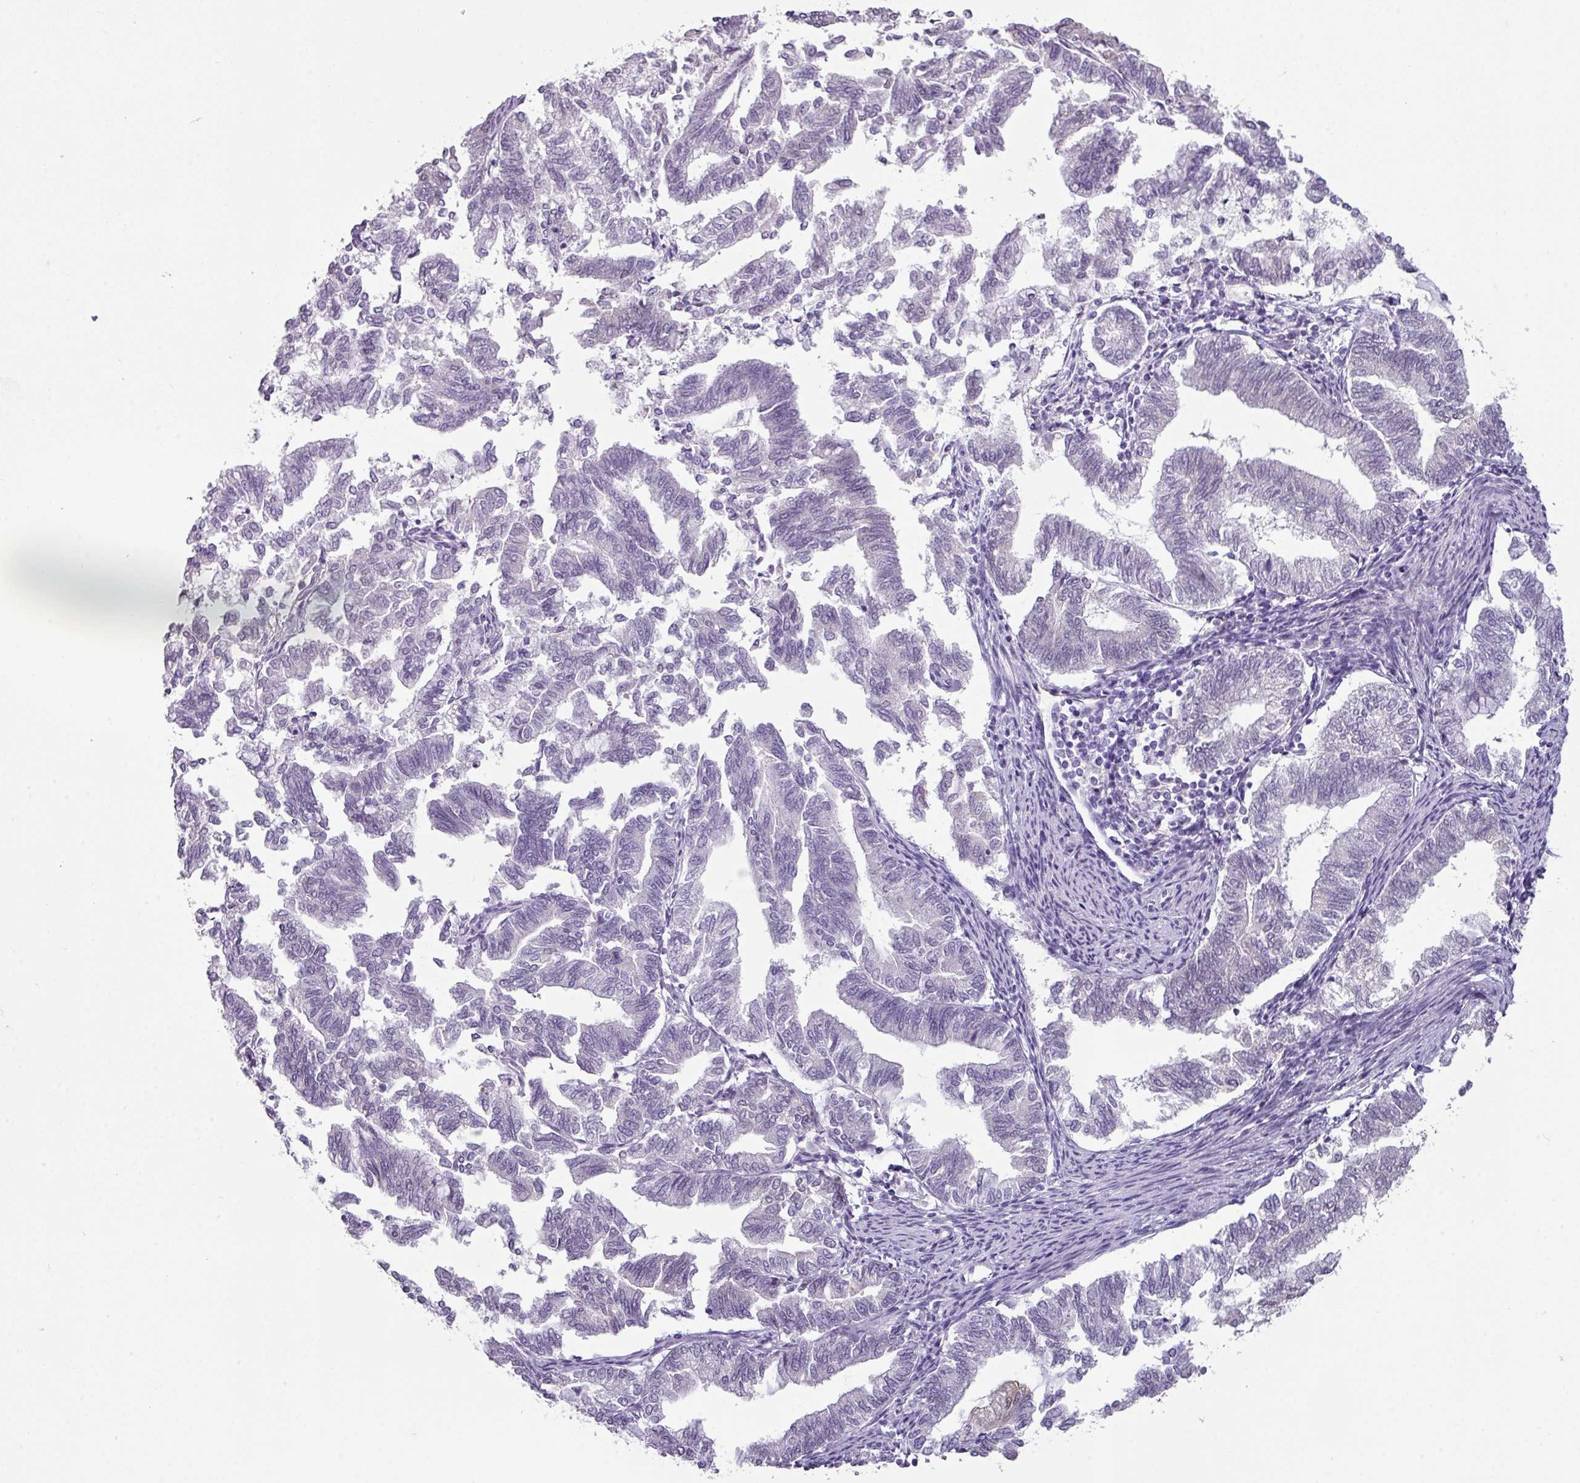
{"staining": {"intensity": "negative", "quantity": "none", "location": "none"}, "tissue": "endometrial cancer", "cell_type": "Tumor cells", "image_type": "cancer", "snomed": [{"axis": "morphology", "description": "Adenocarcinoma, NOS"}, {"axis": "topography", "description": "Endometrium"}], "caption": "Immunohistochemical staining of human endometrial cancer displays no significant expression in tumor cells. Brightfield microscopy of immunohistochemistry (IHC) stained with DAB (3,3'-diaminobenzidine) (brown) and hematoxylin (blue), captured at high magnification.", "gene": "TTLL12", "patient": {"sex": "female", "age": 79}}